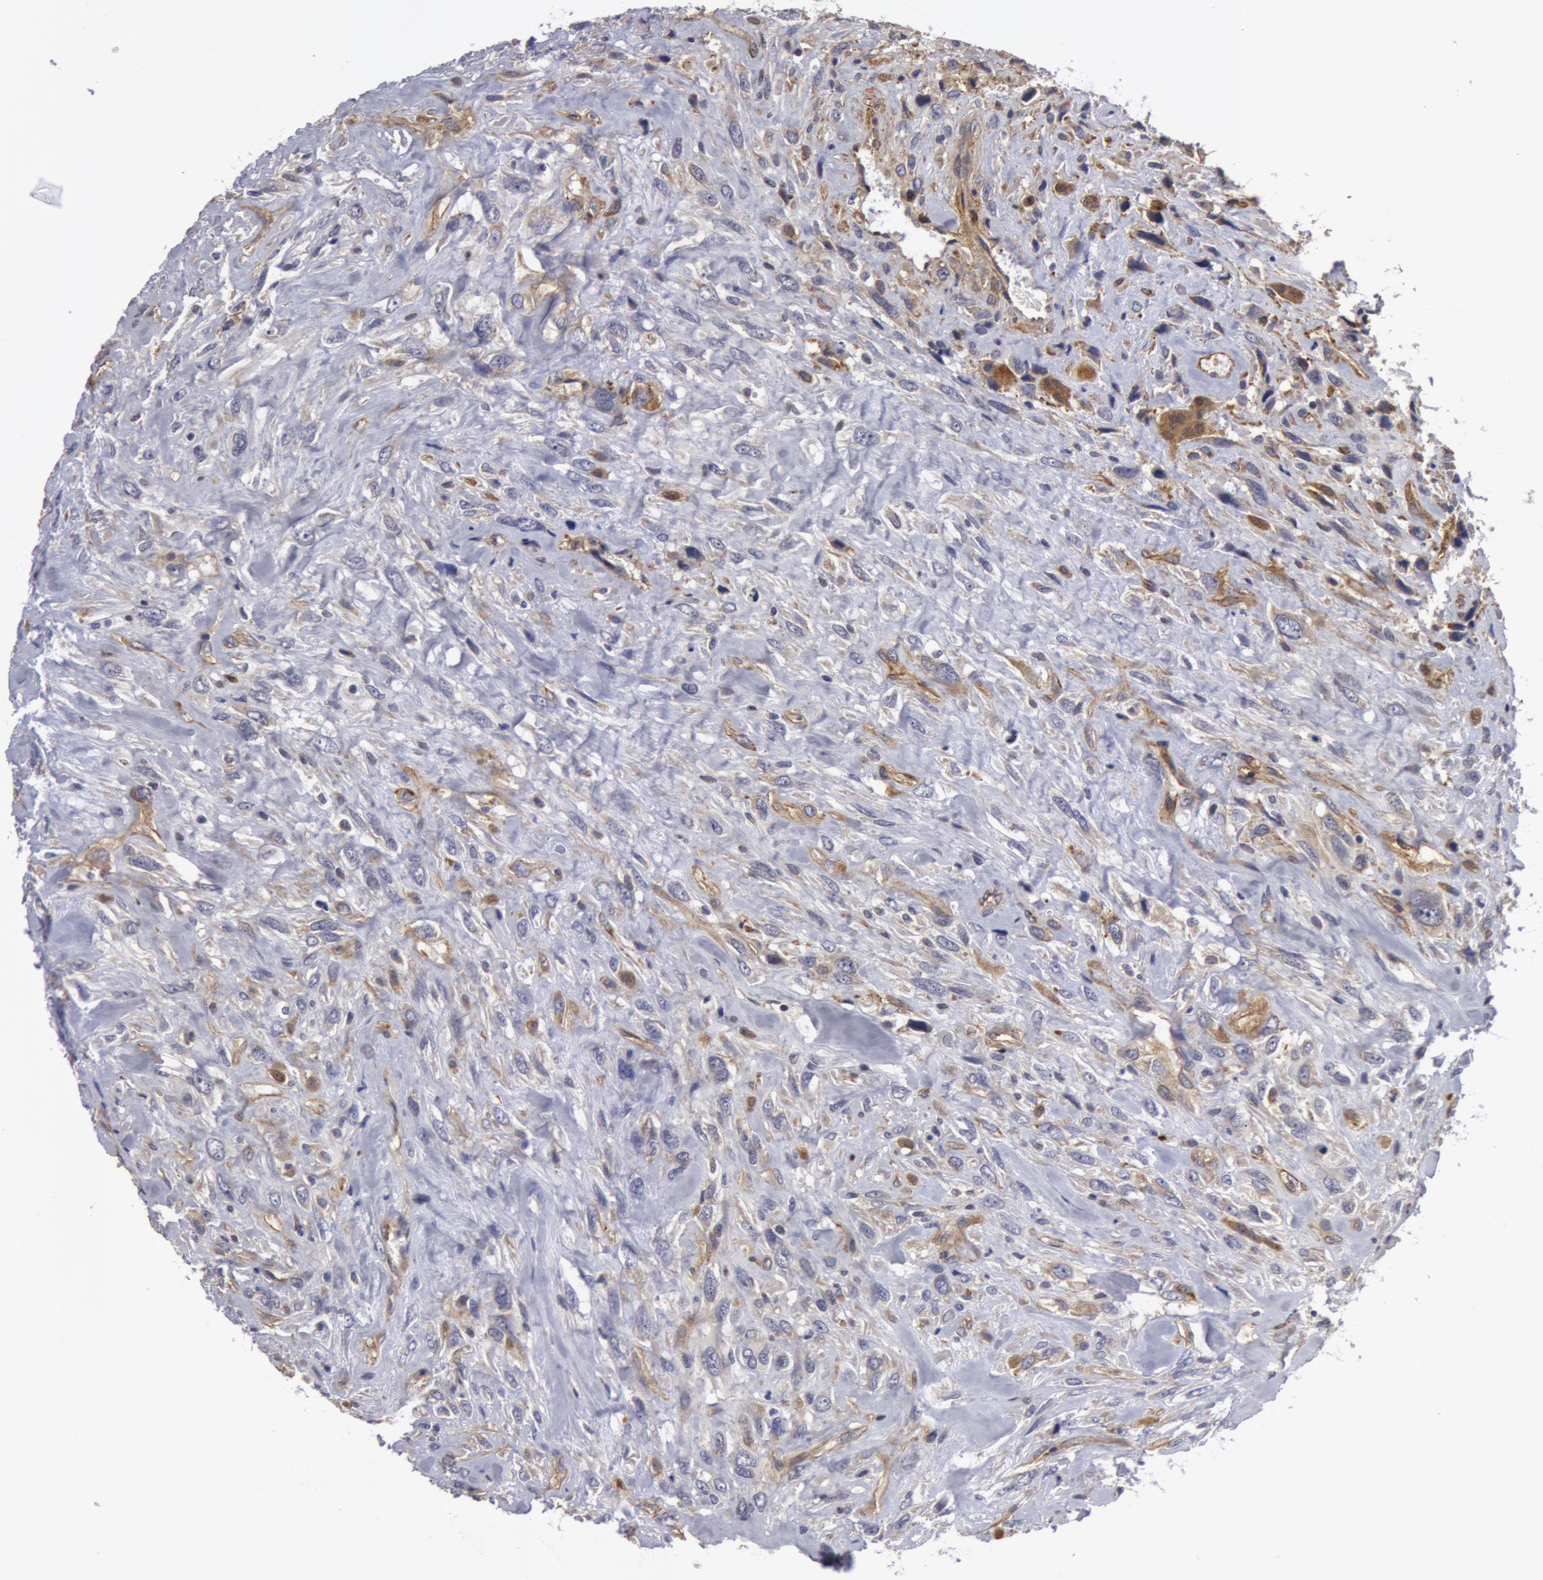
{"staining": {"intensity": "weak", "quantity": "25%-75%", "location": "cytoplasmic/membranous"}, "tissue": "breast cancer", "cell_type": "Tumor cells", "image_type": "cancer", "snomed": [{"axis": "morphology", "description": "Neoplasm, malignant, NOS"}, {"axis": "topography", "description": "Breast"}], "caption": "This image exhibits immunohistochemistry (IHC) staining of breast cancer (malignant neoplasm), with low weak cytoplasmic/membranous positivity in about 25%-75% of tumor cells.", "gene": "IL23A", "patient": {"sex": "female", "age": 50}}